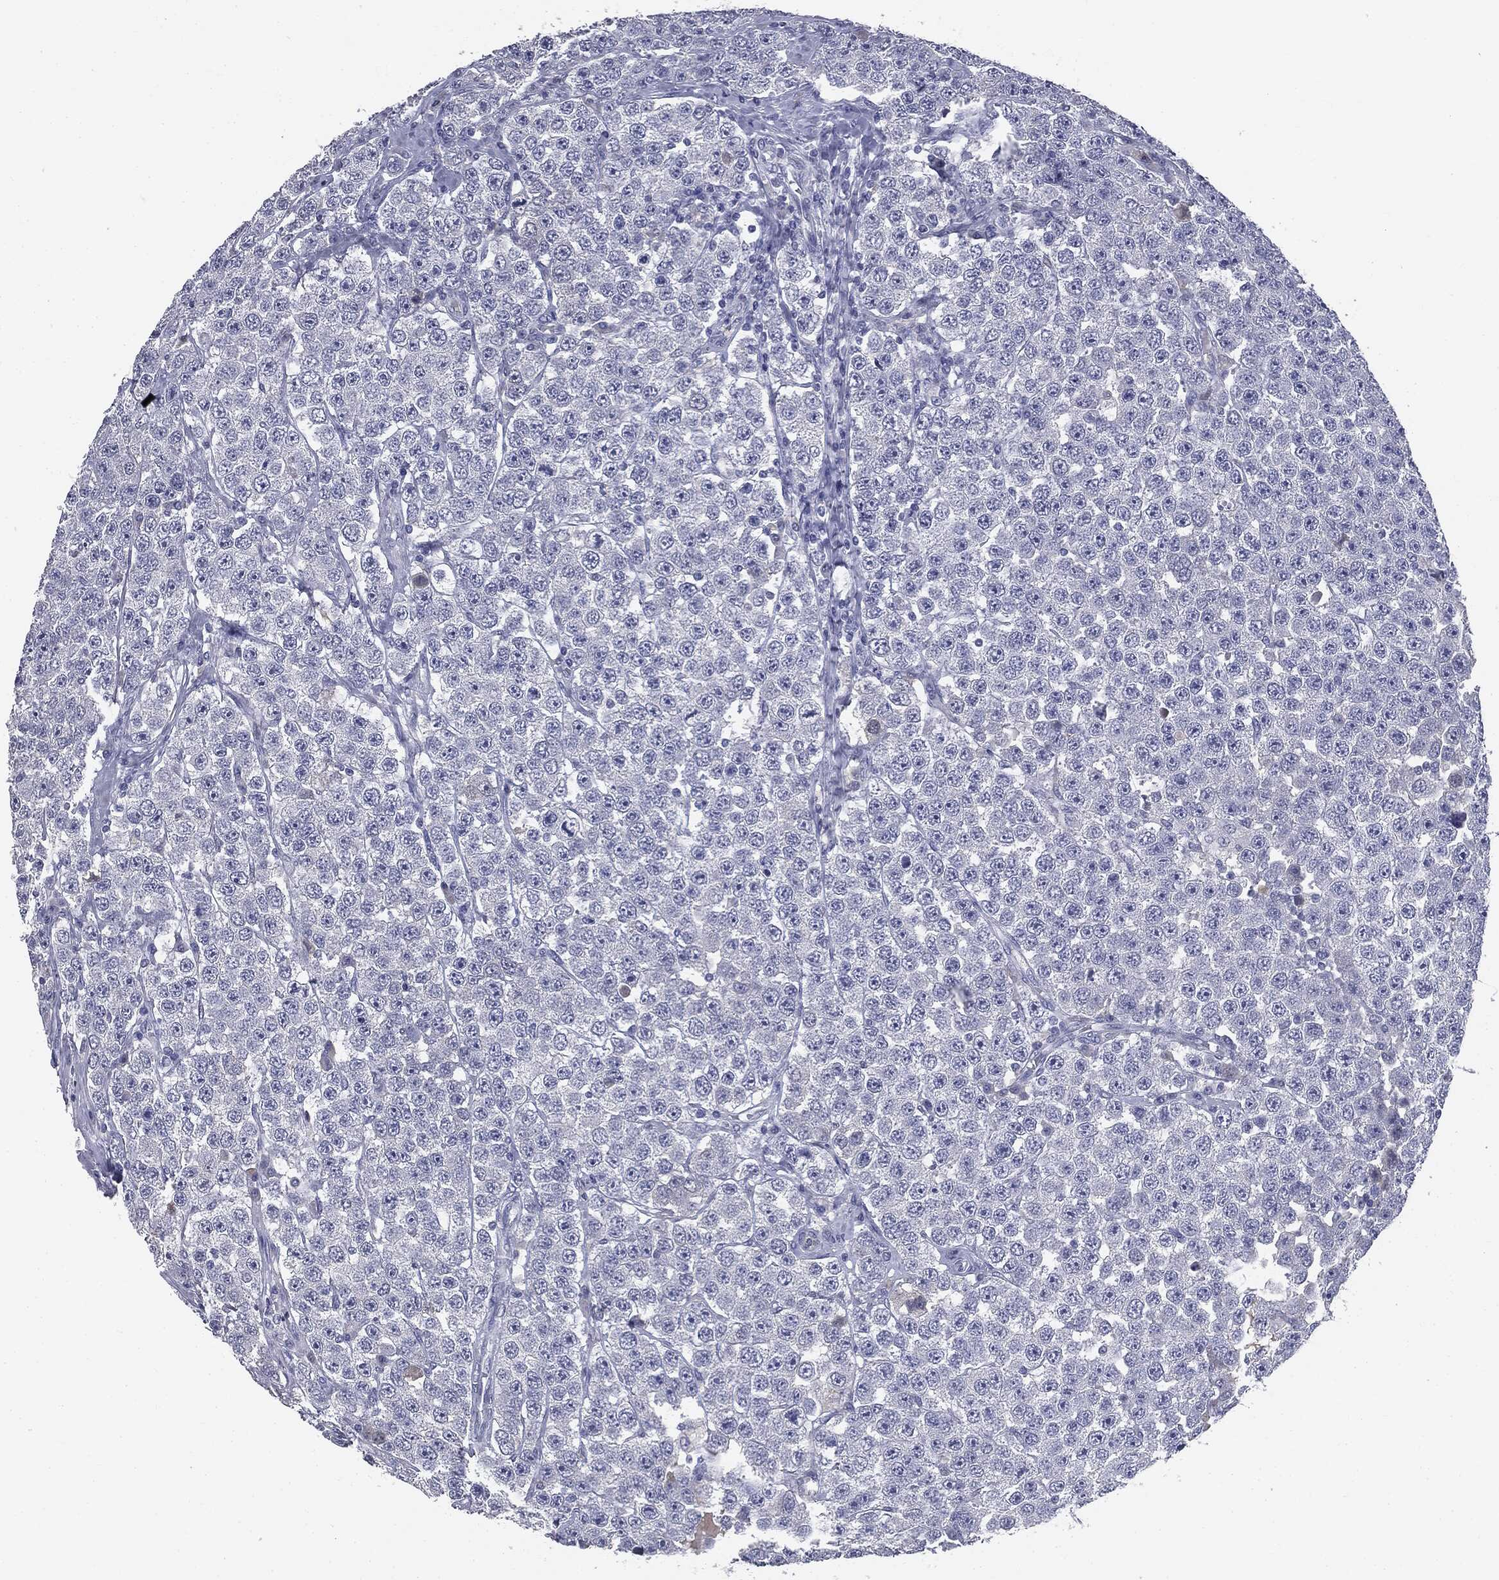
{"staining": {"intensity": "negative", "quantity": "none", "location": "none"}, "tissue": "testis cancer", "cell_type": "Tumor cells", "image_type": "cancer", "snomed": [{"axis": "morphology", "description": "Seminoma, NOS"}, {"axis": "topography", "description": "Testis"}], "caption": "This is a micrograph of IHC staining of testis cancer, which shows no positivity in tumor cells. (Brightfield microscopy of DAB immunohistochemistry (IHC) at high magnification).", "gene": "AFP", "patient": {"sex": "male", "age": 28}}